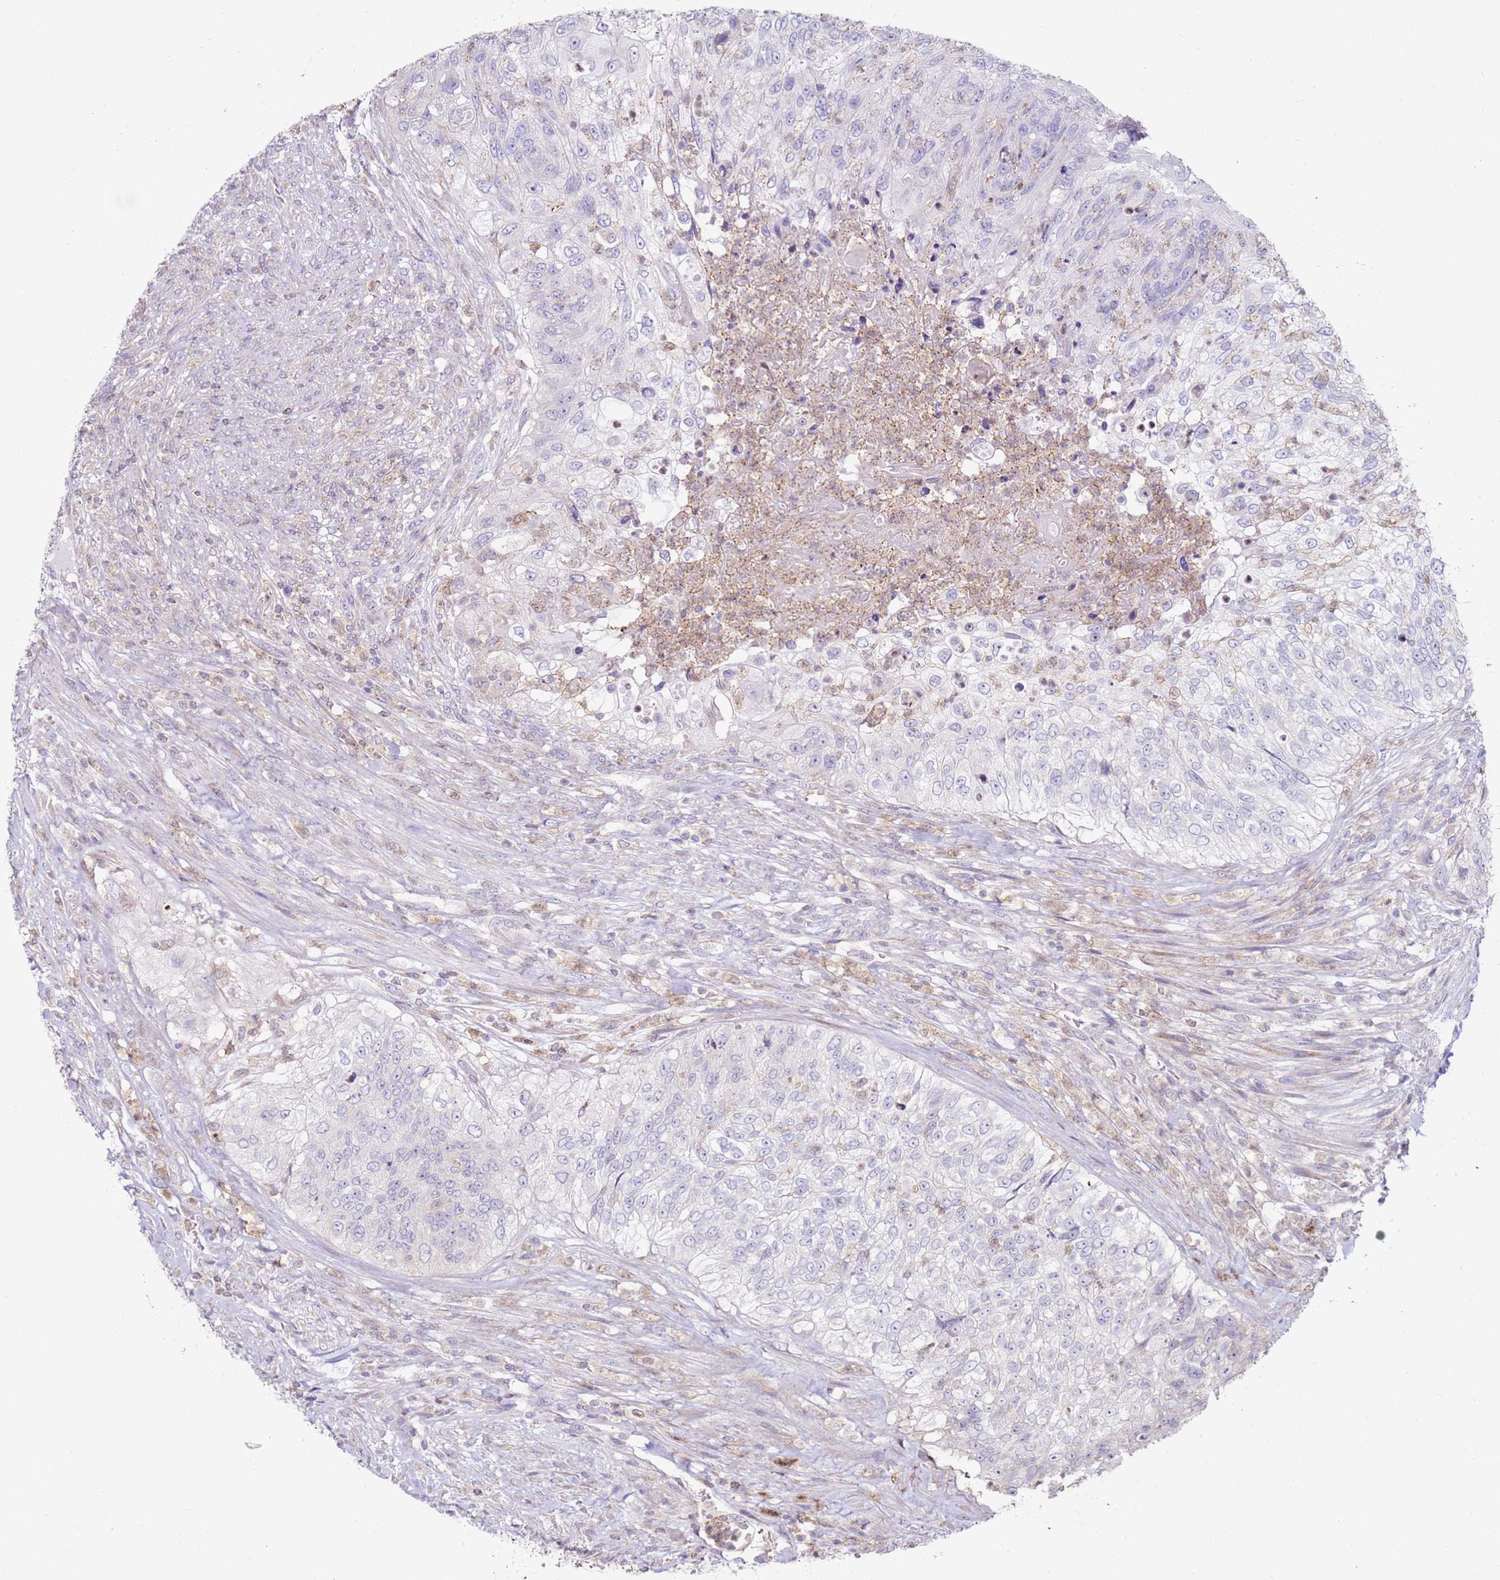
{"staining": {"intensity": "negative", "quantity": "none", "location": "none"}, "tissue": "urothelial cancer", "cell_type": "Tumor cells", "image_type": "cancer", "snomed": [{"axis": "morphology", "description": "Urothelial carcinoma, High grade"}, {"axis": "topography", "description": "Urinary bladder"}], "caption": "A micrograph of human urothelial cancer is negative for staining in tumor cells.", "gene": "CNOT9", "patient": {"sex": "female", "age": 60}}